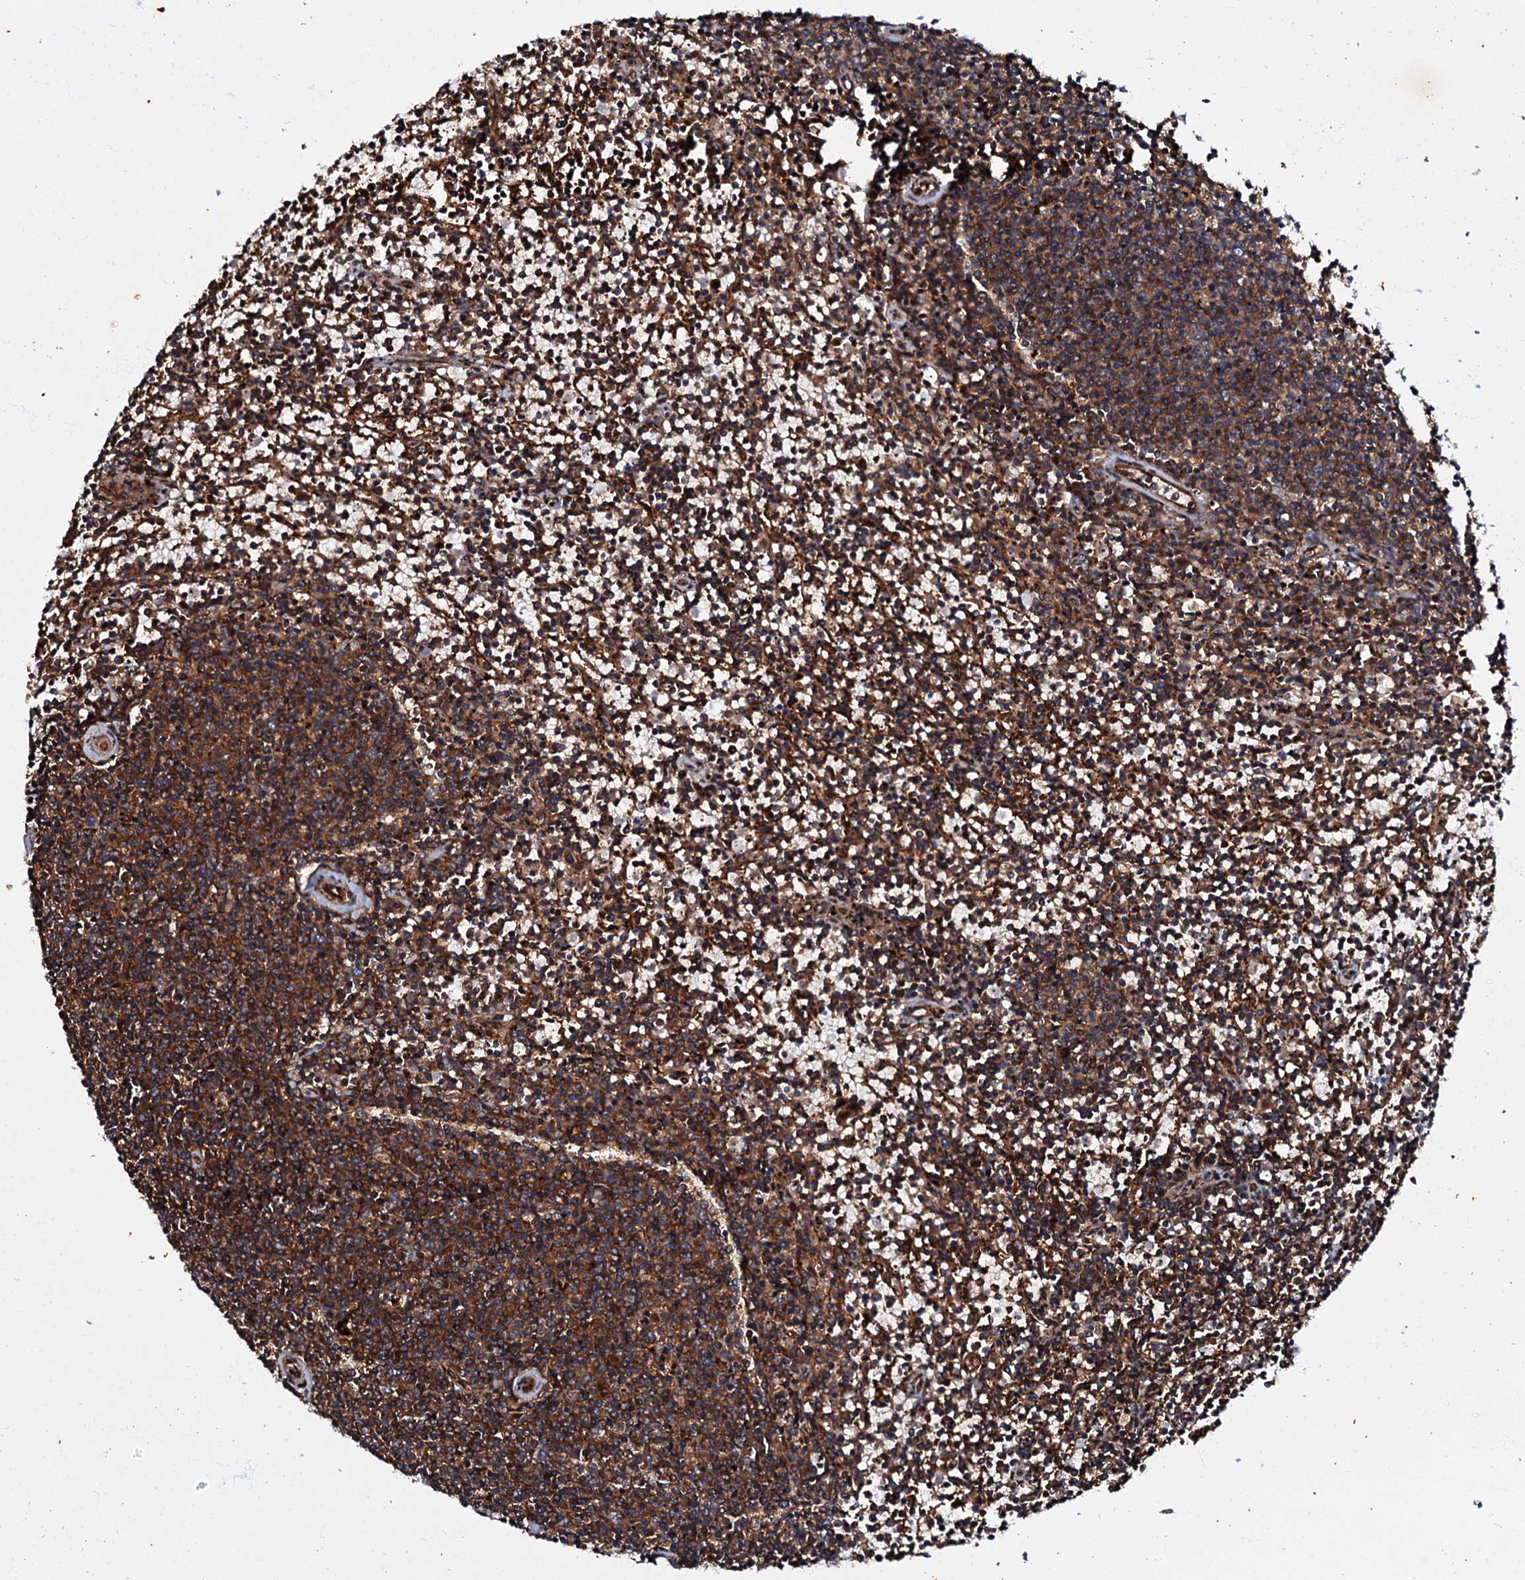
{"staining": {"intensity": "moderate", "quantity": ">75%", "location": "cytoplasmic/membranous"}, "tissue": "lymphoma", "cell_type": "Tumor cells", "image_type": "cancer", "snomed": [{"axis": "morphology", "description": "Malignant lymphoma, non-Hodgkin's type, Low grade"}, {"axis": "topography", "description": "Spleen"}], "caption": "Protein staining exhibits moderate cytoplasmic/membranous expression in about >75% of tumor cells in malignant lymphoma, non-Hodgkin's type (low-grade). The staining was performed using DAB to visualize the protein expression in brown, while the nuclei were stained in blue with hematoxylin (Magnification: 20x).", "gene": "BLOC1S6", "patient": {"sex": "female", "age": 50}}